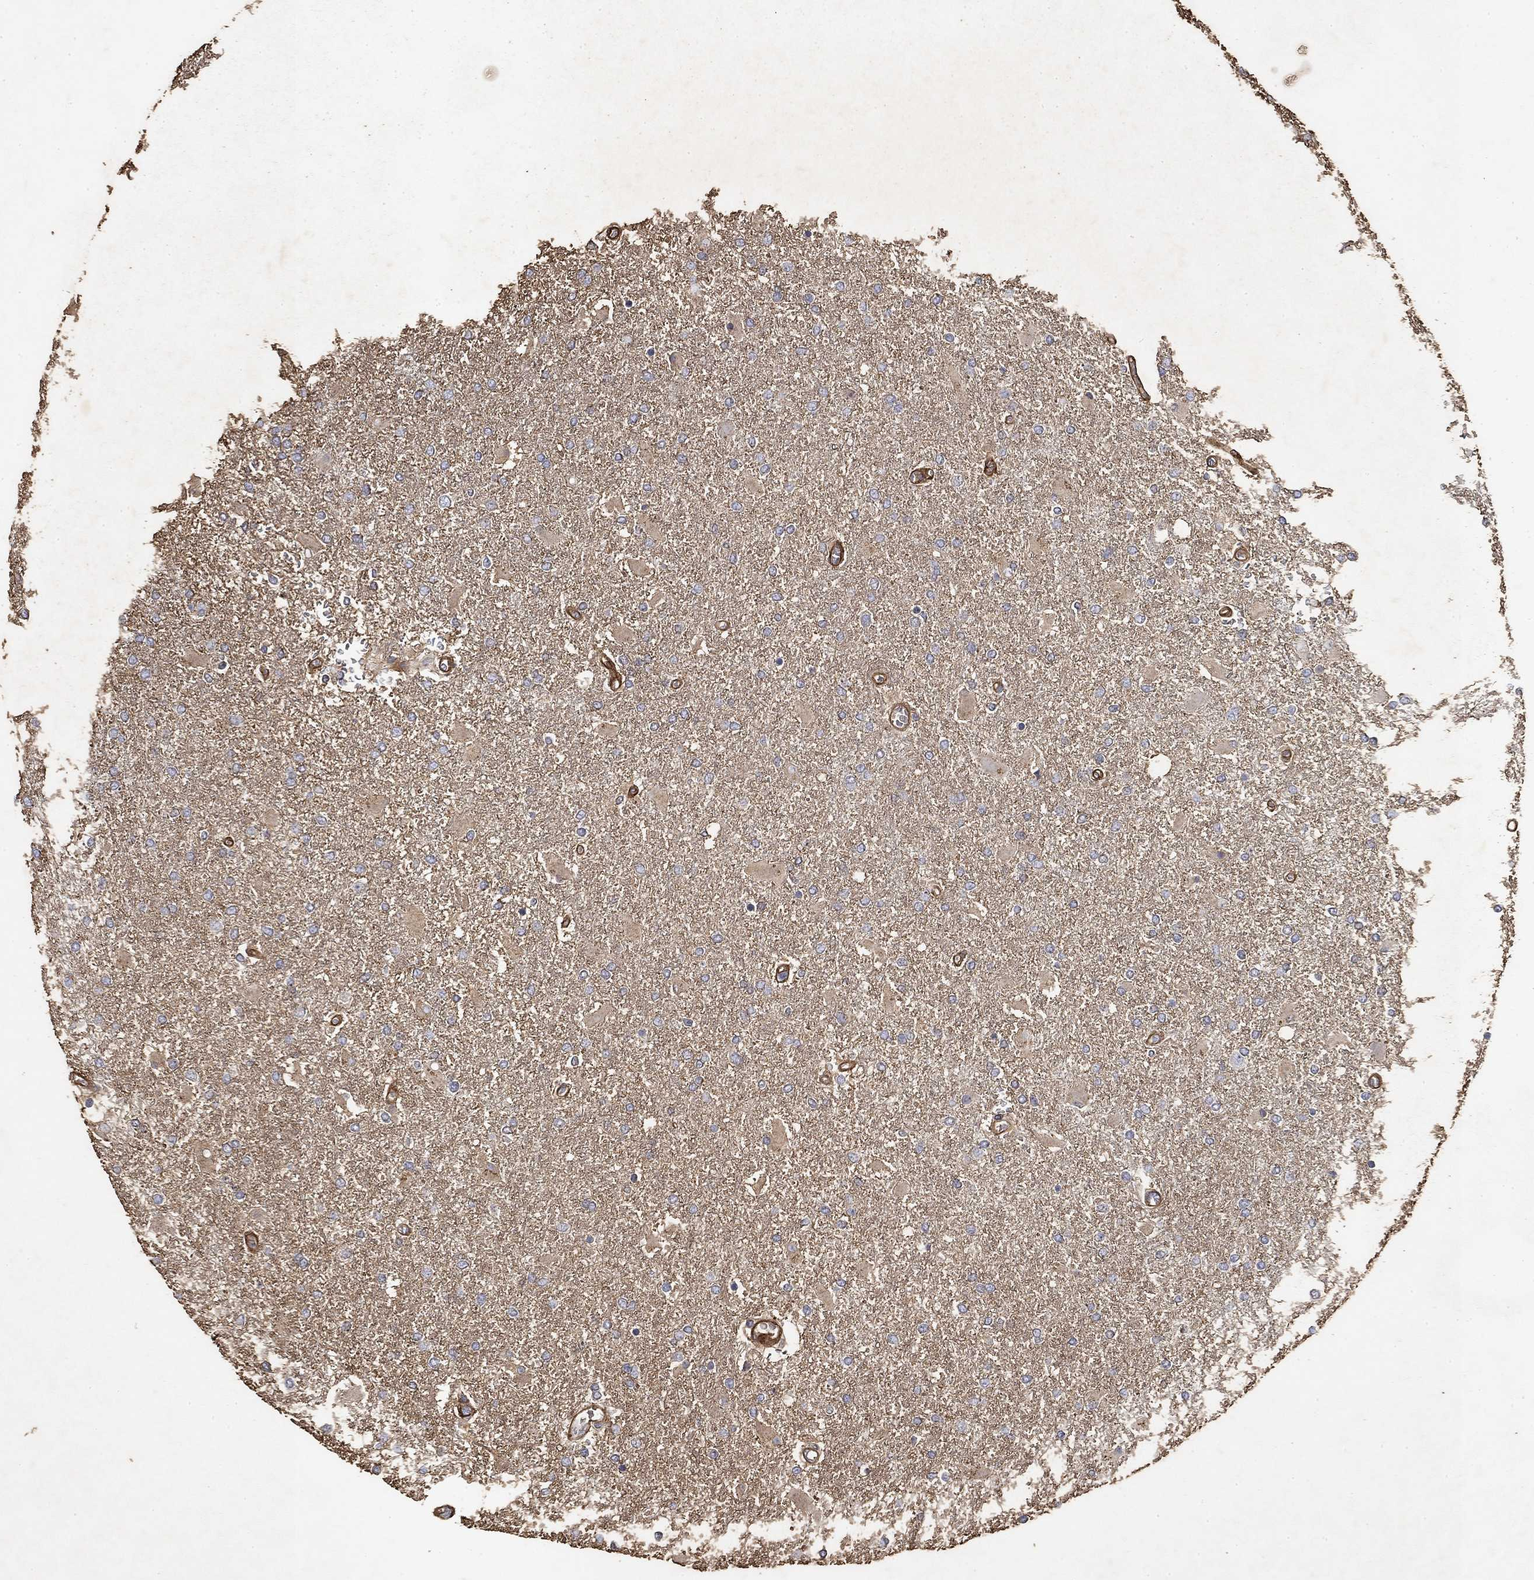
{"staining": {"intensity": "negative", "quantity": "none", "location": "none"}, "tissue": "glioma", "cell_type": "Tumor cells", "image_type": "cancer", "snomed": [{"axis": "morphology", "description": "Glioma, malignant, High grade"}, {"axis": "topography", "description": "Cerebral cortex"}], "caption": "Tumor cells are negative for brown protein staining in glioma. The staining is performed using DAB (3,3'-diaminobenzidine) brown chromogen with nuclei counter-stained in using hematoxylin.", "gene": "COL4A2", "patient": {"sex": "male", "age": 79}}